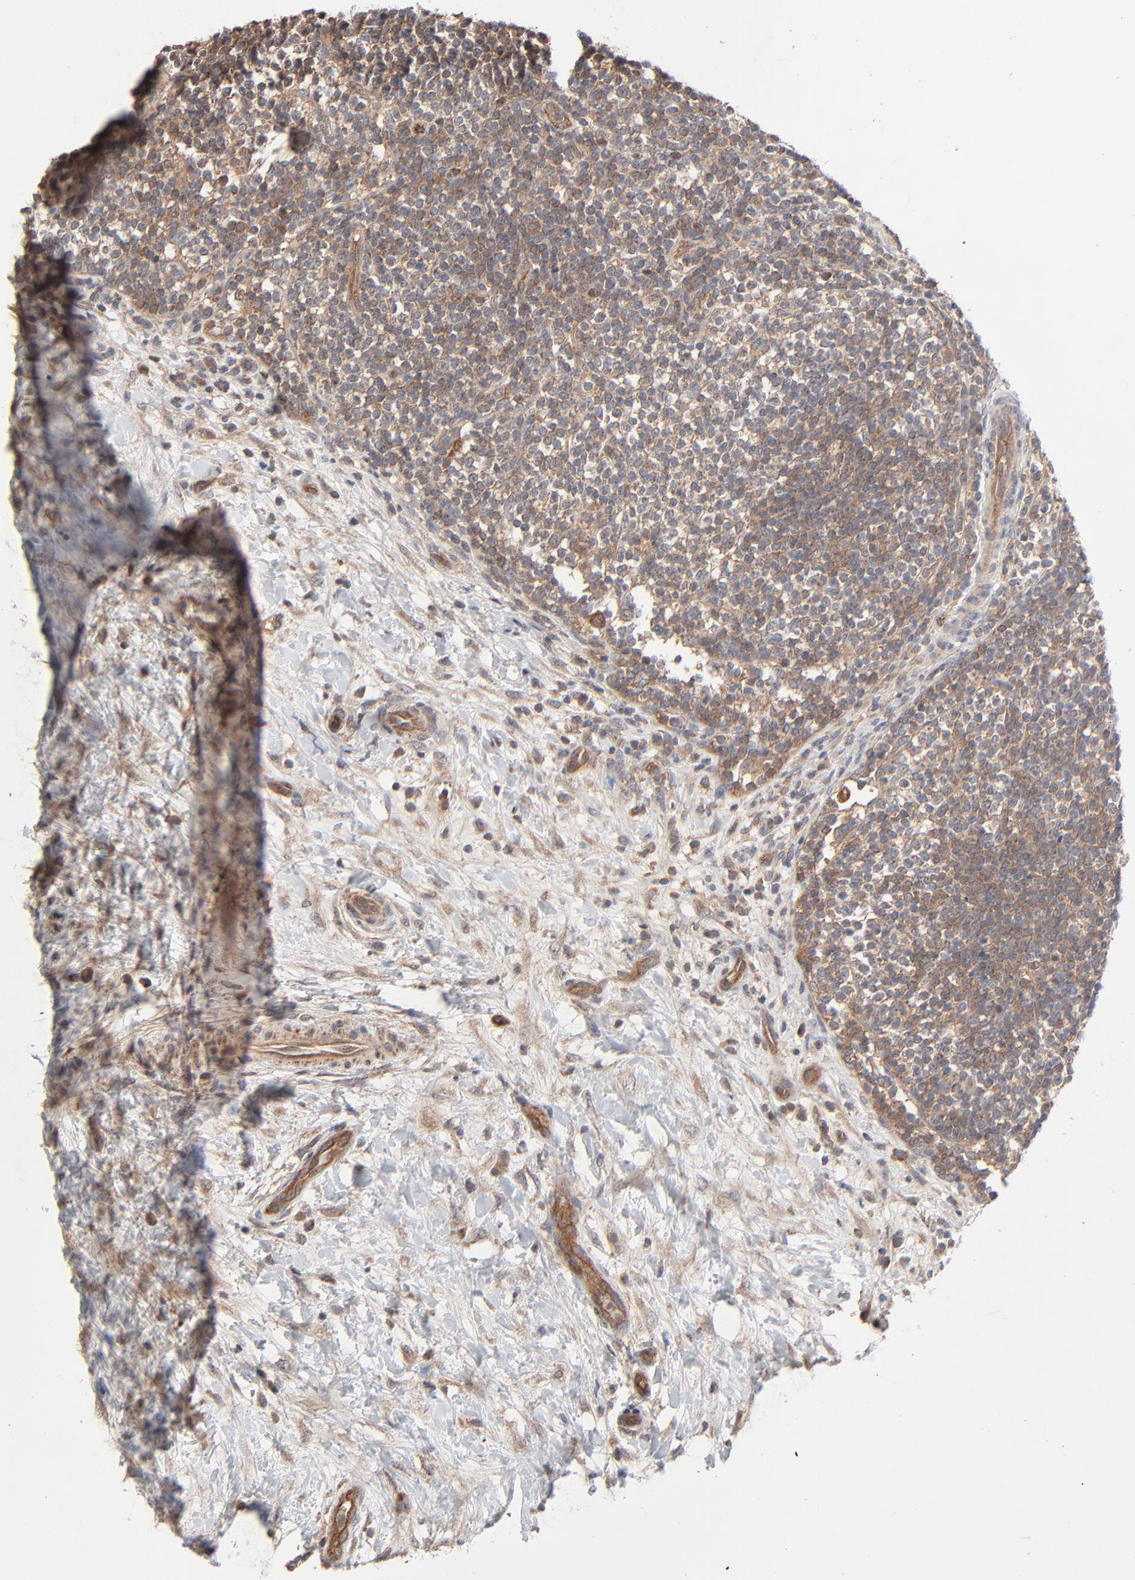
{"staining": {"intensity": "moderate", "quantity": ">75%", "location": "cytoplasmic/membranous"}, "tissue": "lymphoma", "cell_type": "Tumor cells", "image_type": "cancer", "snomed": [{"axis": "morphology", "description": "Malignant lymphoma, non-Hodgkin's type, Low grade"}, {"axis": "topography", "description": "Lymph node"}], "caption": "Malignant lymphoma, non-Hodgkin's type (low-grade) stained with a protein marker demonstrates moderate staining in tumor cells.", "gene": "ABLIM3", "patient": {"sex": "female", "age": 76}}